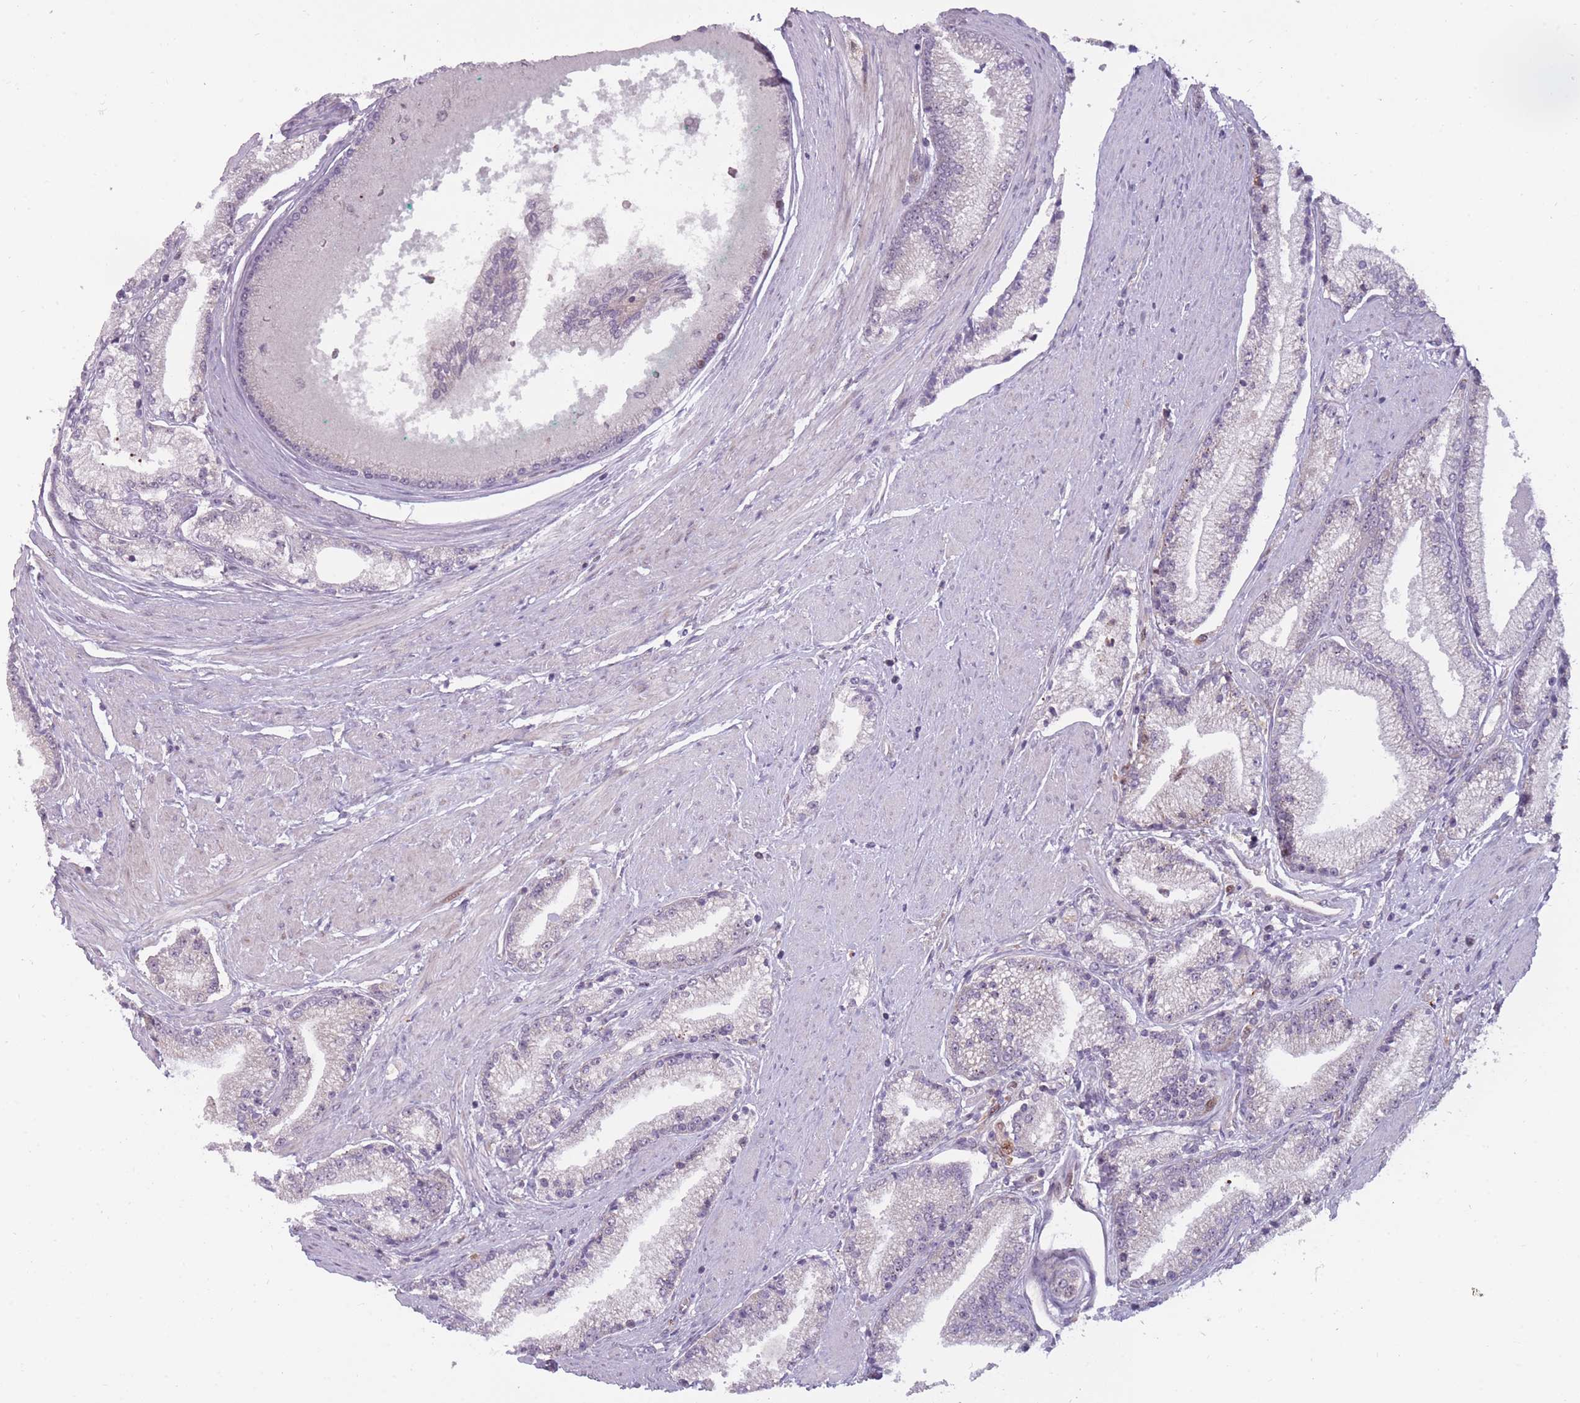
{"staining": {"intensity": "negative", "quantity": "none", "location": "none"}, "tissue": "prostate cancer", "cell_type": "Tumor cells", "image_type": "cancer", "snomed": [{"axis": "morphology", "description": "Adenocarcinoma, High grade"}, {"axis": "topography", "description": "Prostate"}], "caption": "There is no significant positivity in tumor cells of high-grade adenocarcinoma (prostate).", "gene": "LGALS9", "patient": {"sex": "male", "age": 67}}